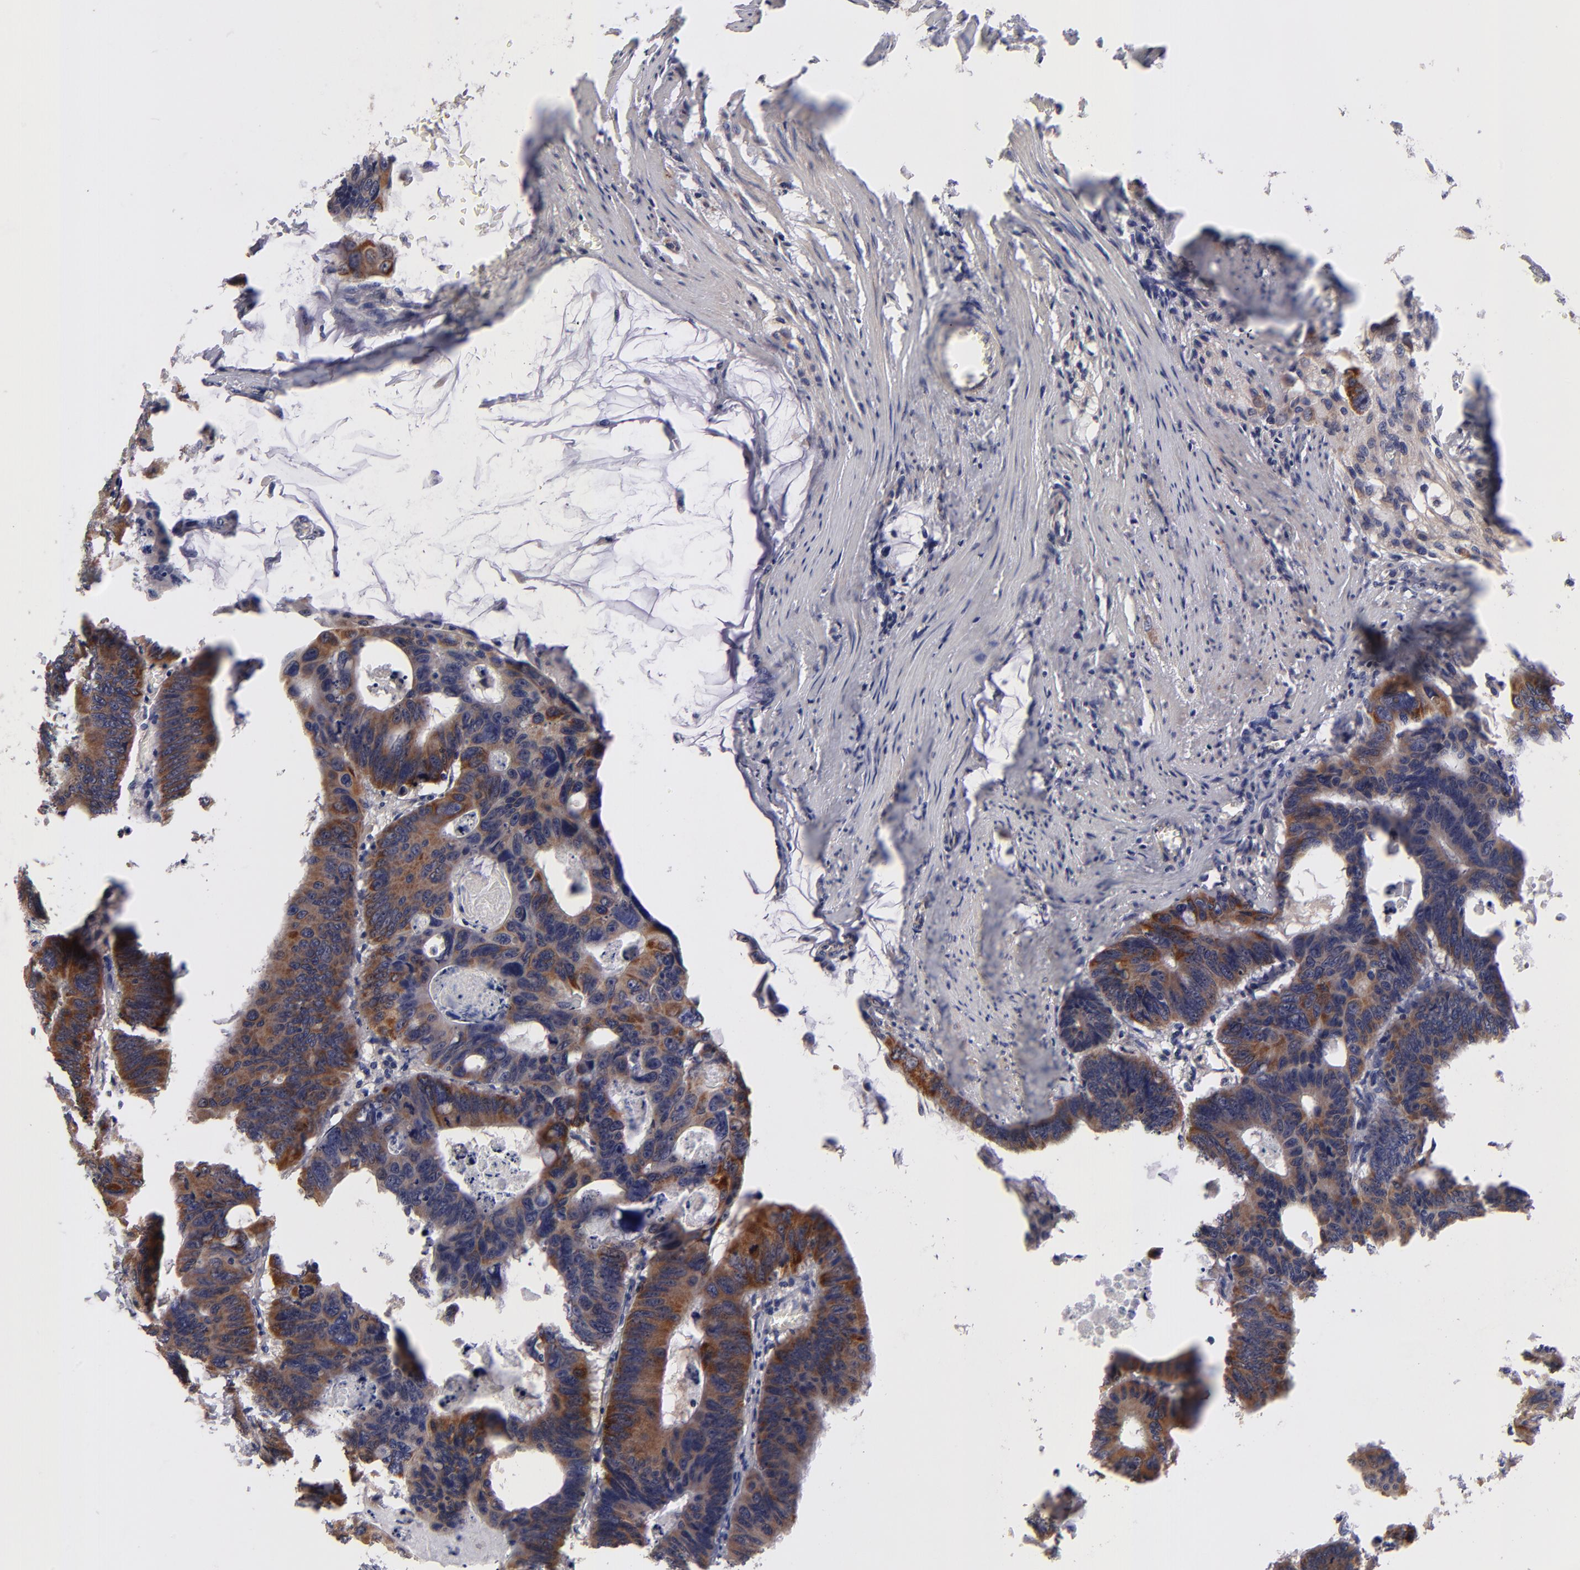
{"staining": {"intensity": "moderate", "quantity": ">75%", "location": "cytoplasmic/membranous"}, "tissue": "colorectal cancer", "cell_type": "Tumor cells", "image_type": "cancer", "snomed": [{"axis": "morphology", "description": "Adenocarcinoma, NOS"}, {"axis": "topography", "description": "Colon"}], "caption": "Brown immunohistochemical staining in human colorectal adenocarcinoma demonstrates moderate cytoplasmic/membranous positivity in about >75% of tumor cells. Nuclei are stained in blue.", "gene": "HCCS", "patient": {"sex": "female", "age": 55}}